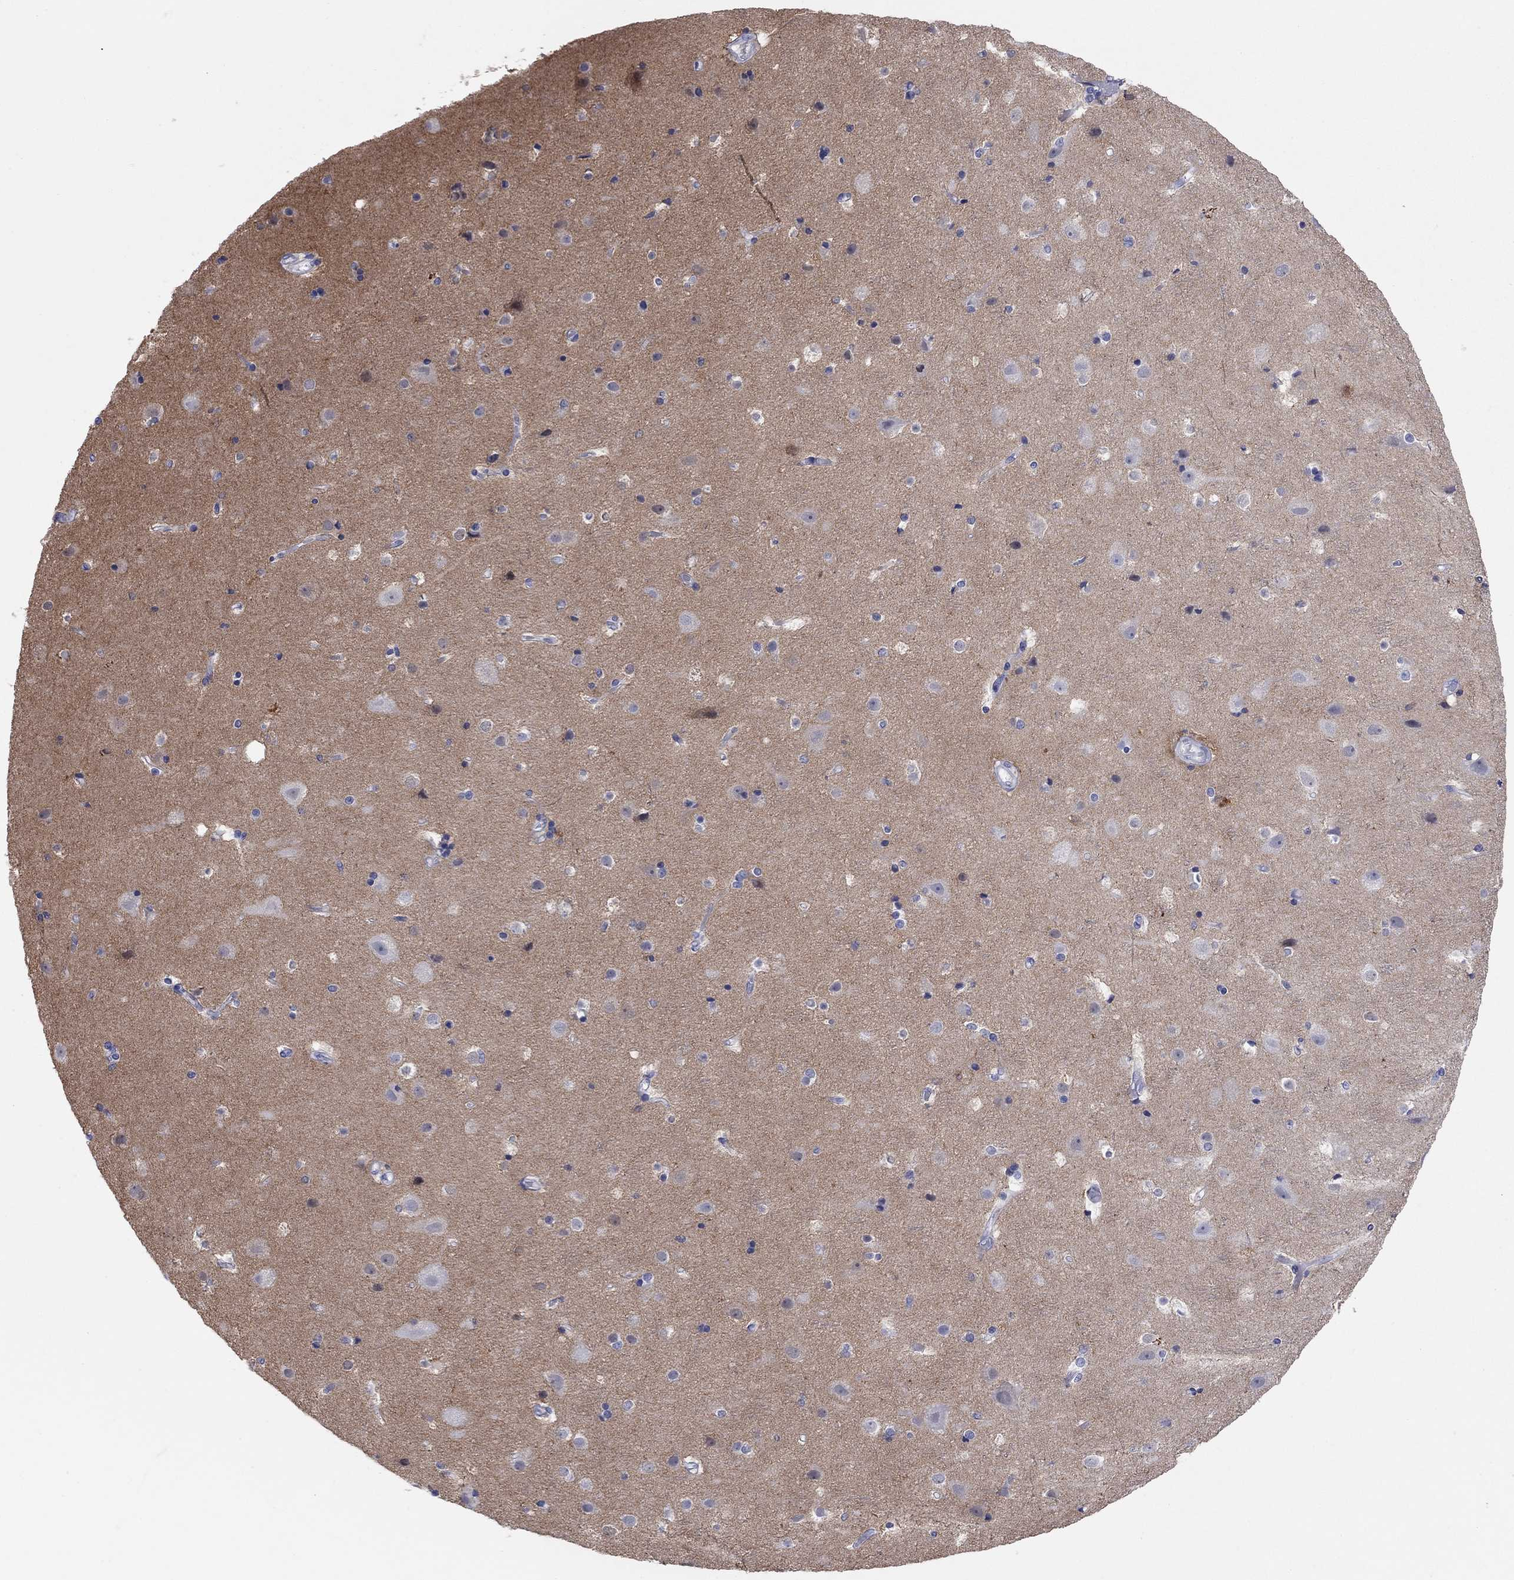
{"staining": {"intensity": "negative", "quantity": "none", "location": "none"}, "tissue": "cerebral cortex", "cell_type": "Endothelial cells", "image_type": "normal", "snomed": [{"axis": "morphology", "description": "Normal tissue, NOS"}, {"axis": "topography", "description": "Cerebral cortex"}], "caption": "Cerebral cortex was stained to show a protein in brown. There is no significant expression in endothelial cells. The staining was performed using DAB (3,3'-diaminobenzidine) to visualize the protein expression in brown, while the nuclei were stained in blue with hematoxylin (Magnification: 20x).", "gene": "CPNE6", "patient": {"sex": "female", "age": 52}}